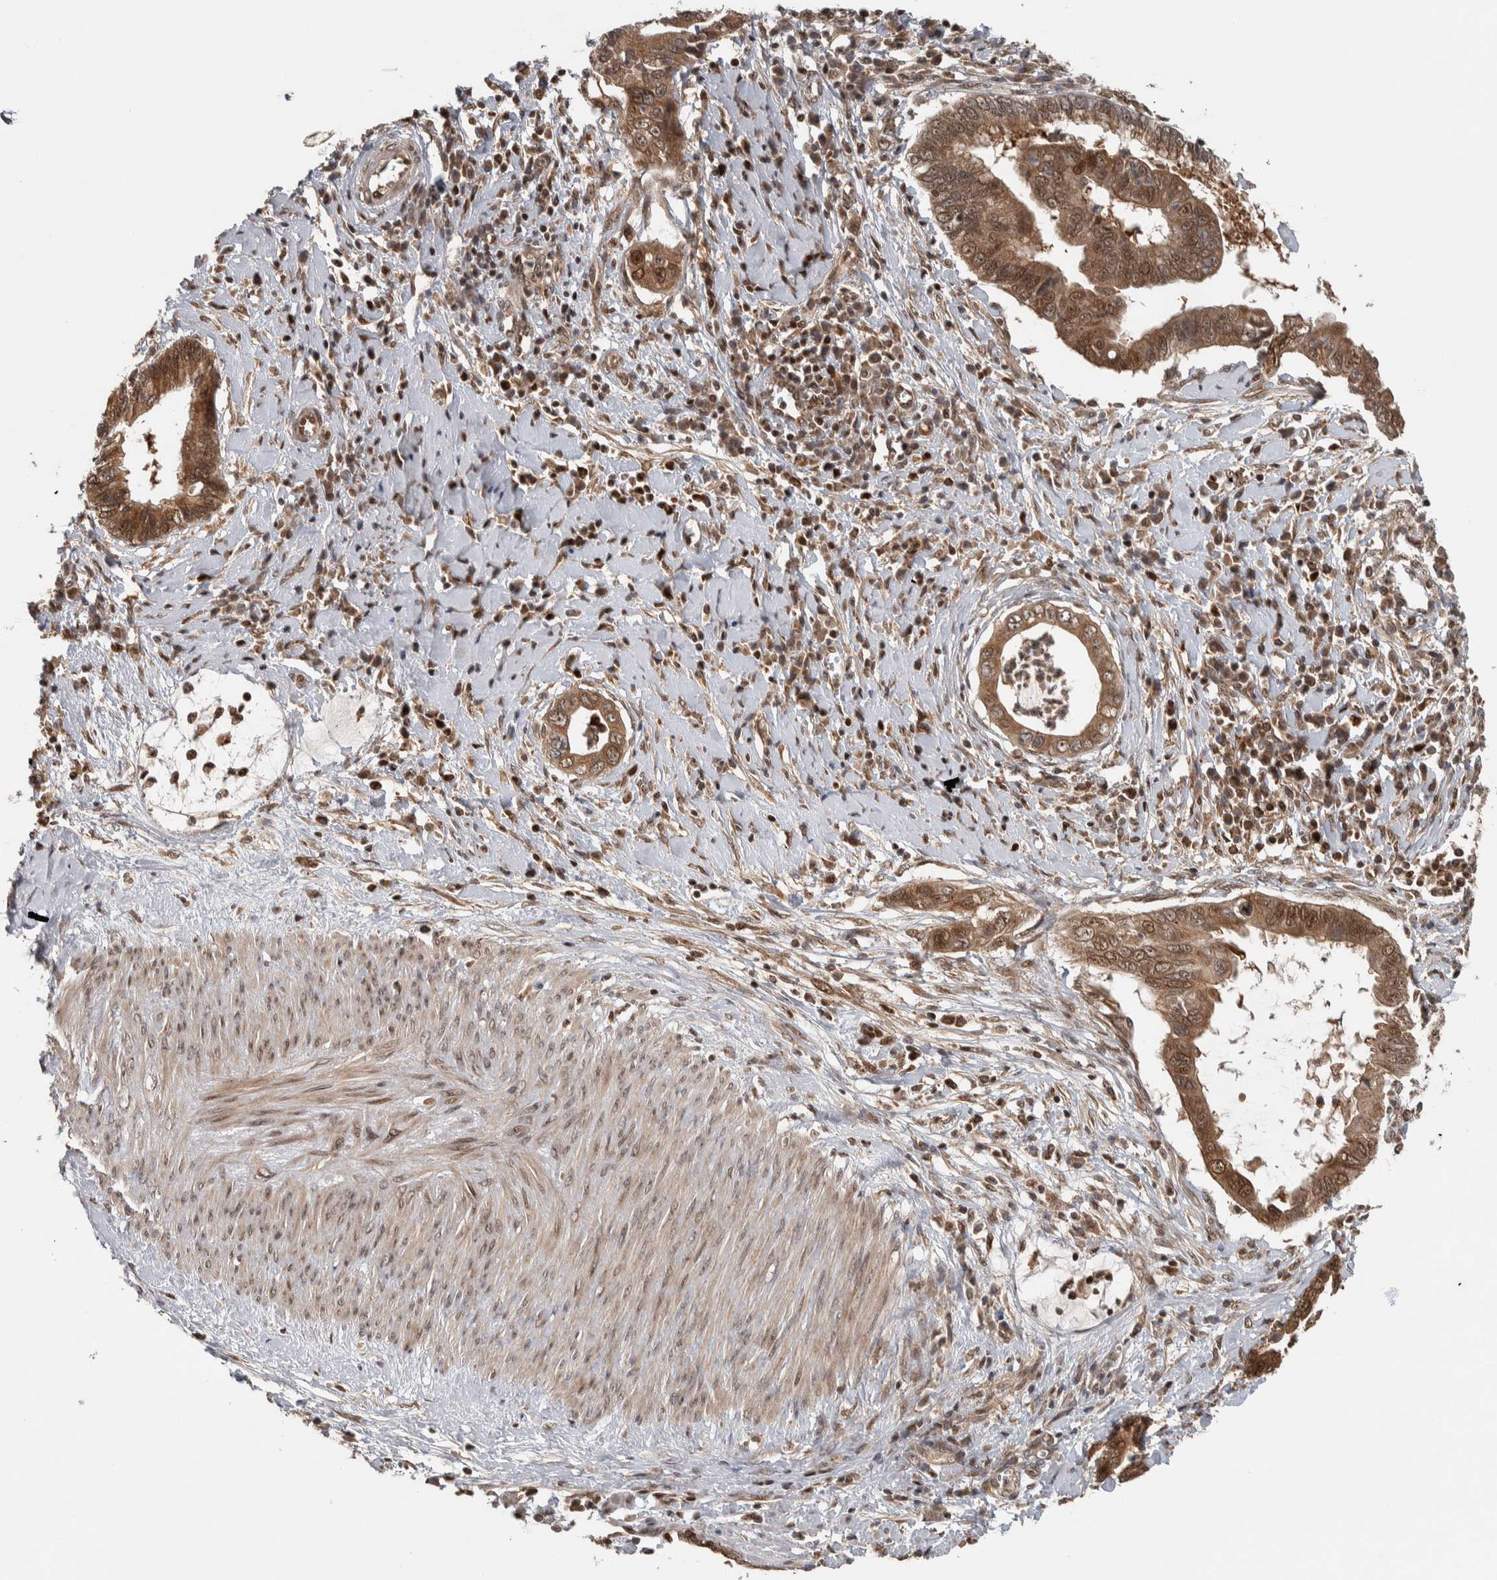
{"staining": {"intensity": "moderate", "quantity": ">75%", "location": "cytoplasmic/membranous,nuclear"}, "tissue": "cervical cancer", "cell_type": "Tumor cells", "image_type": "cancer", "snomed": [{"axis": "morphology", "description": "Adenocarcinoma, NOS"}, {"axis": "topography", "description": "Cervix"}], "caption": "Protein expression by immunohistochemistry (IHC) displays moderate cytoplasmic/membranous and nuclear expression in approximately >75% of tumor cells in cervical cancer (adenocarcinoma).", "gene": "RPS6KA4", "patient": {"sex": "female", "age": 44}}